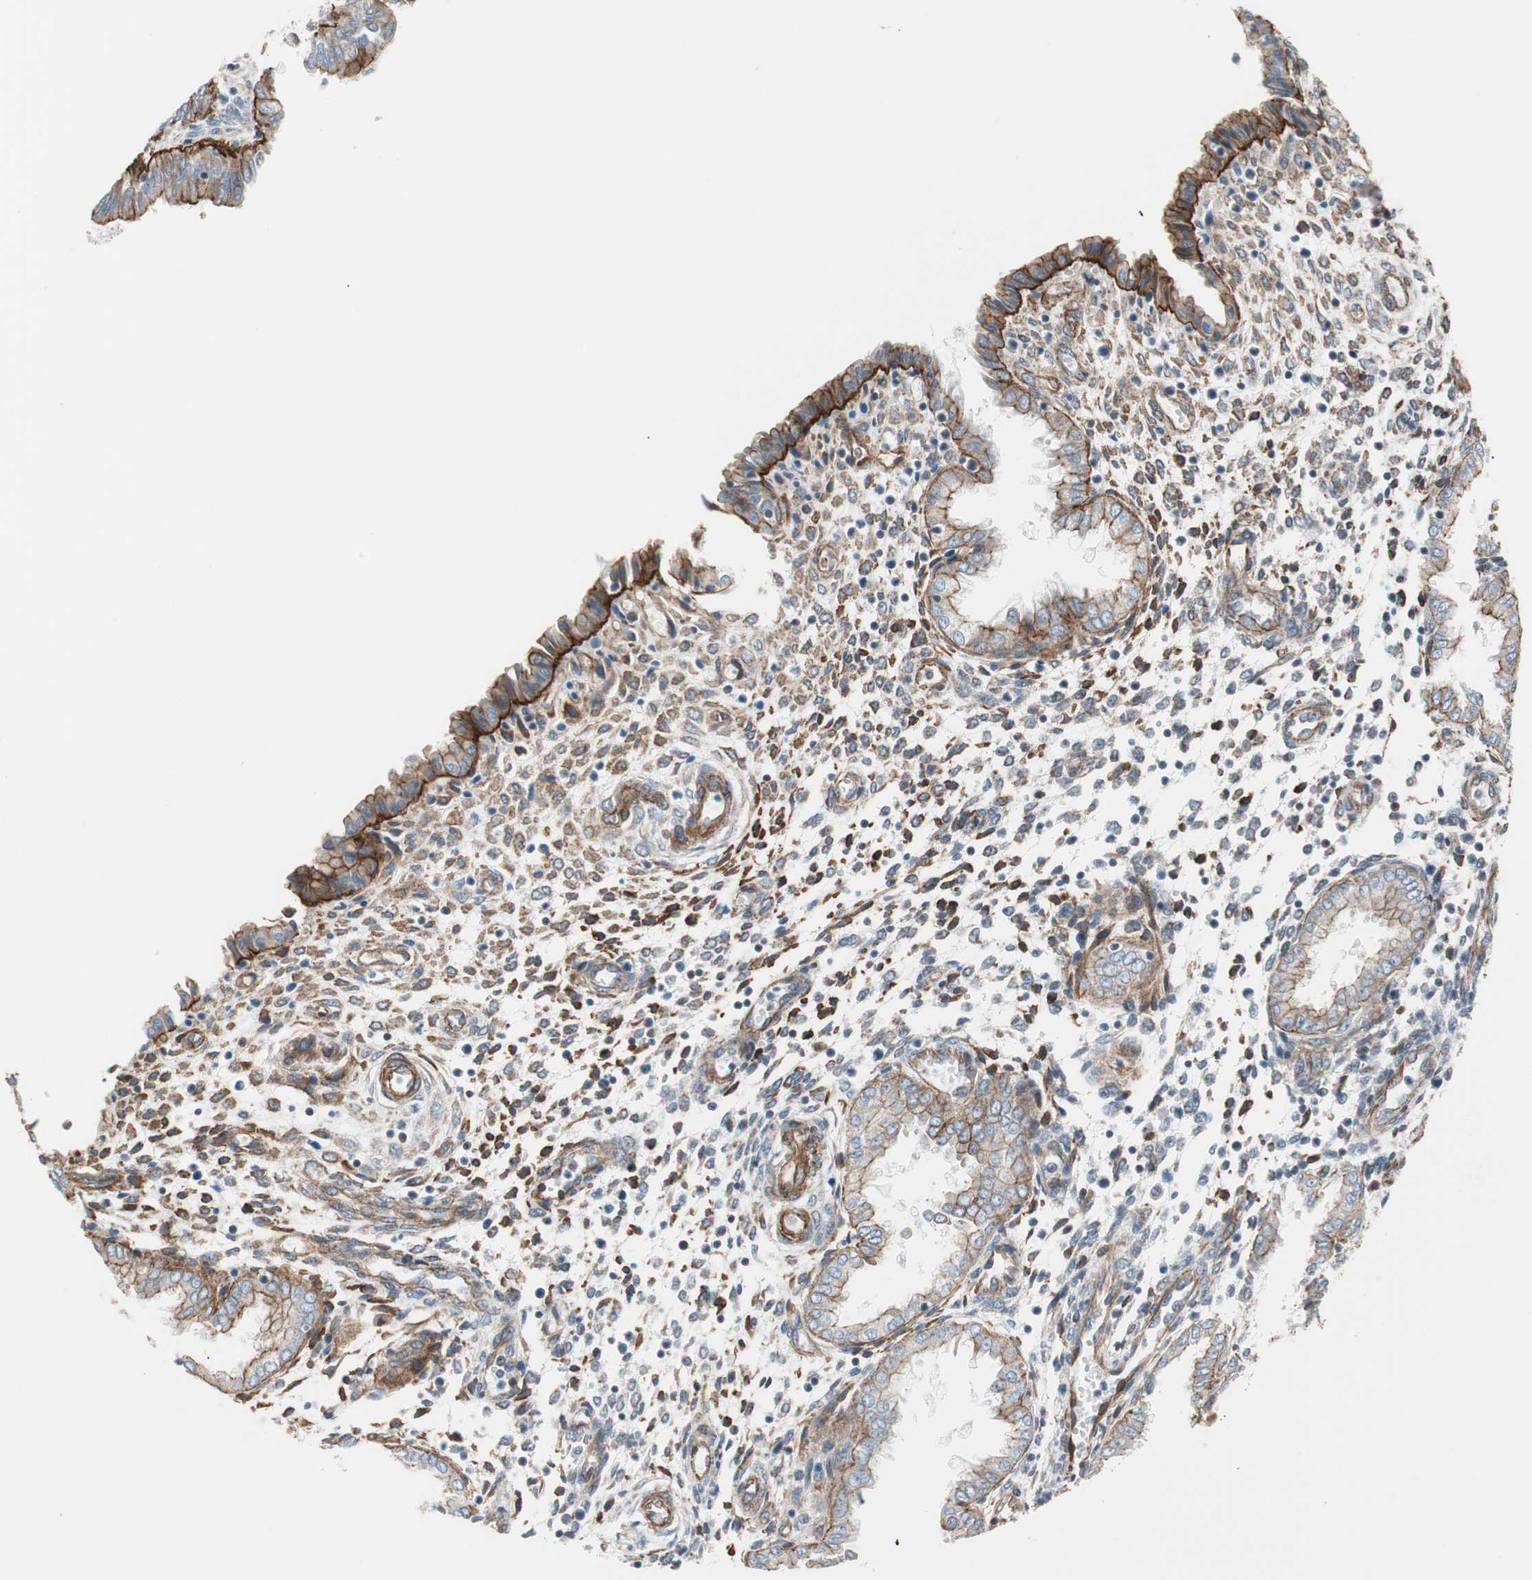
{"staining": {"intensity": "moderate", "quantity": "25%-75%", "location": "cytoplasmic/membranous"}, "tissue": "endometrium", "cell_type": "Cells in endometrial stroma", "image_type": "normal", "snomed": [{"axis": "morphology", "description": "Normal tissue, NOS"}, {"axis": "topography", "description": "Endometrium"}], "caption": "Immunohistochemical staining of normal endometrium demonstrates medium levels of moderate cytoplasmic/membranous positivity in about 25%-75% of cells in endometrial stroma.", "gene": "TCTA", "patient": {"sex": "female", "age": 33}}